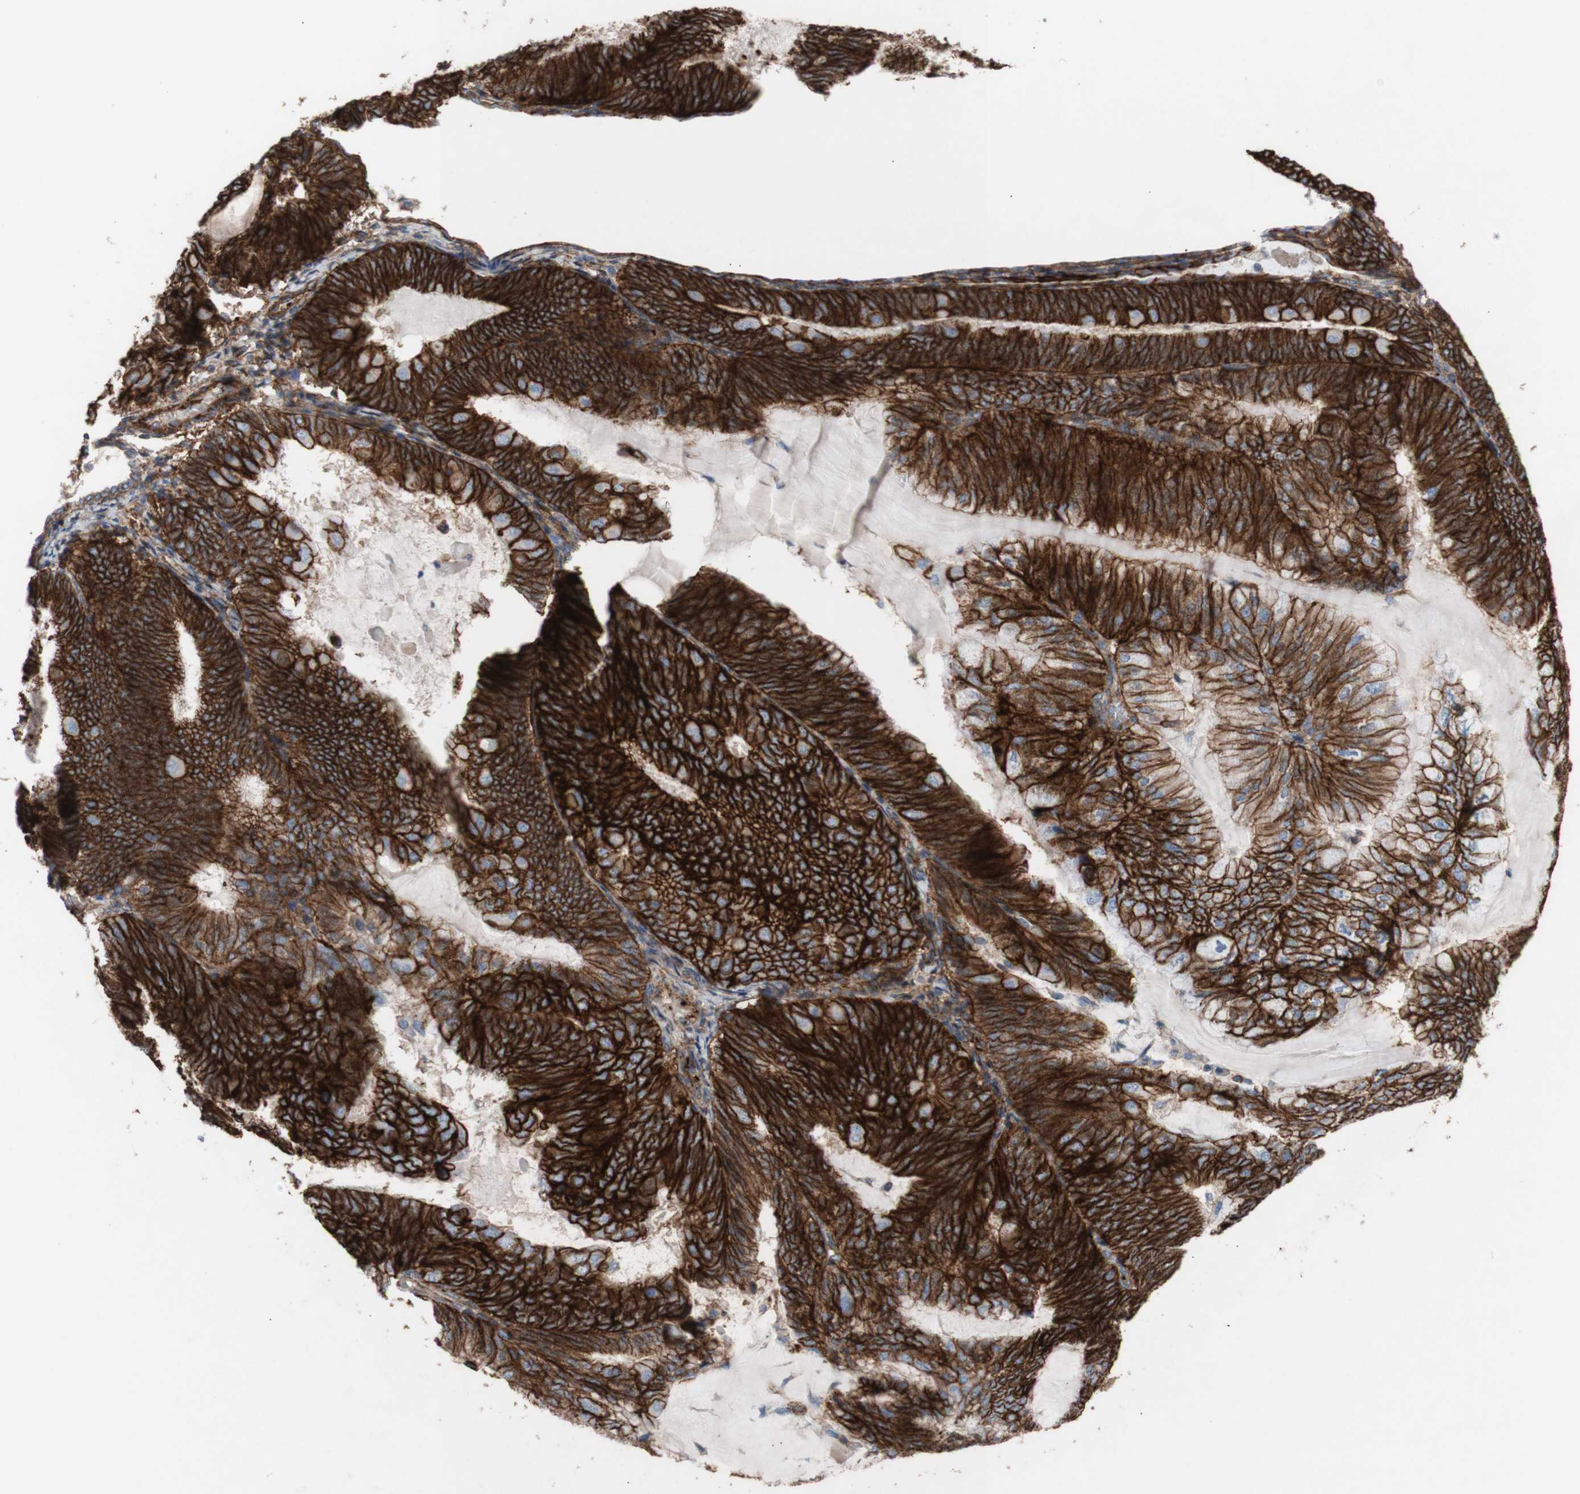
{"staining": {"intensity": "strong", "quantity": ">75%", "location": "cytoplasmic/membranous"}, "tissue": "endometrial cancer", "cell_type": "Tumor cells", "image_type": "cancer", "snomed": [{"axis": "morphology", "description": "Adenocarcinoma, NOS"}, {"axis": "topography", "description": "Endometrium"}], "caption": "Immunohistochemical staining of adenocarcinoma (endometrial) demonstrates strong cytoplasmic/membranous protein expression in approximately >75% of tumor cells.", "gene": "ATP2A3", "patient": {"sex": "female", "age": 81}}